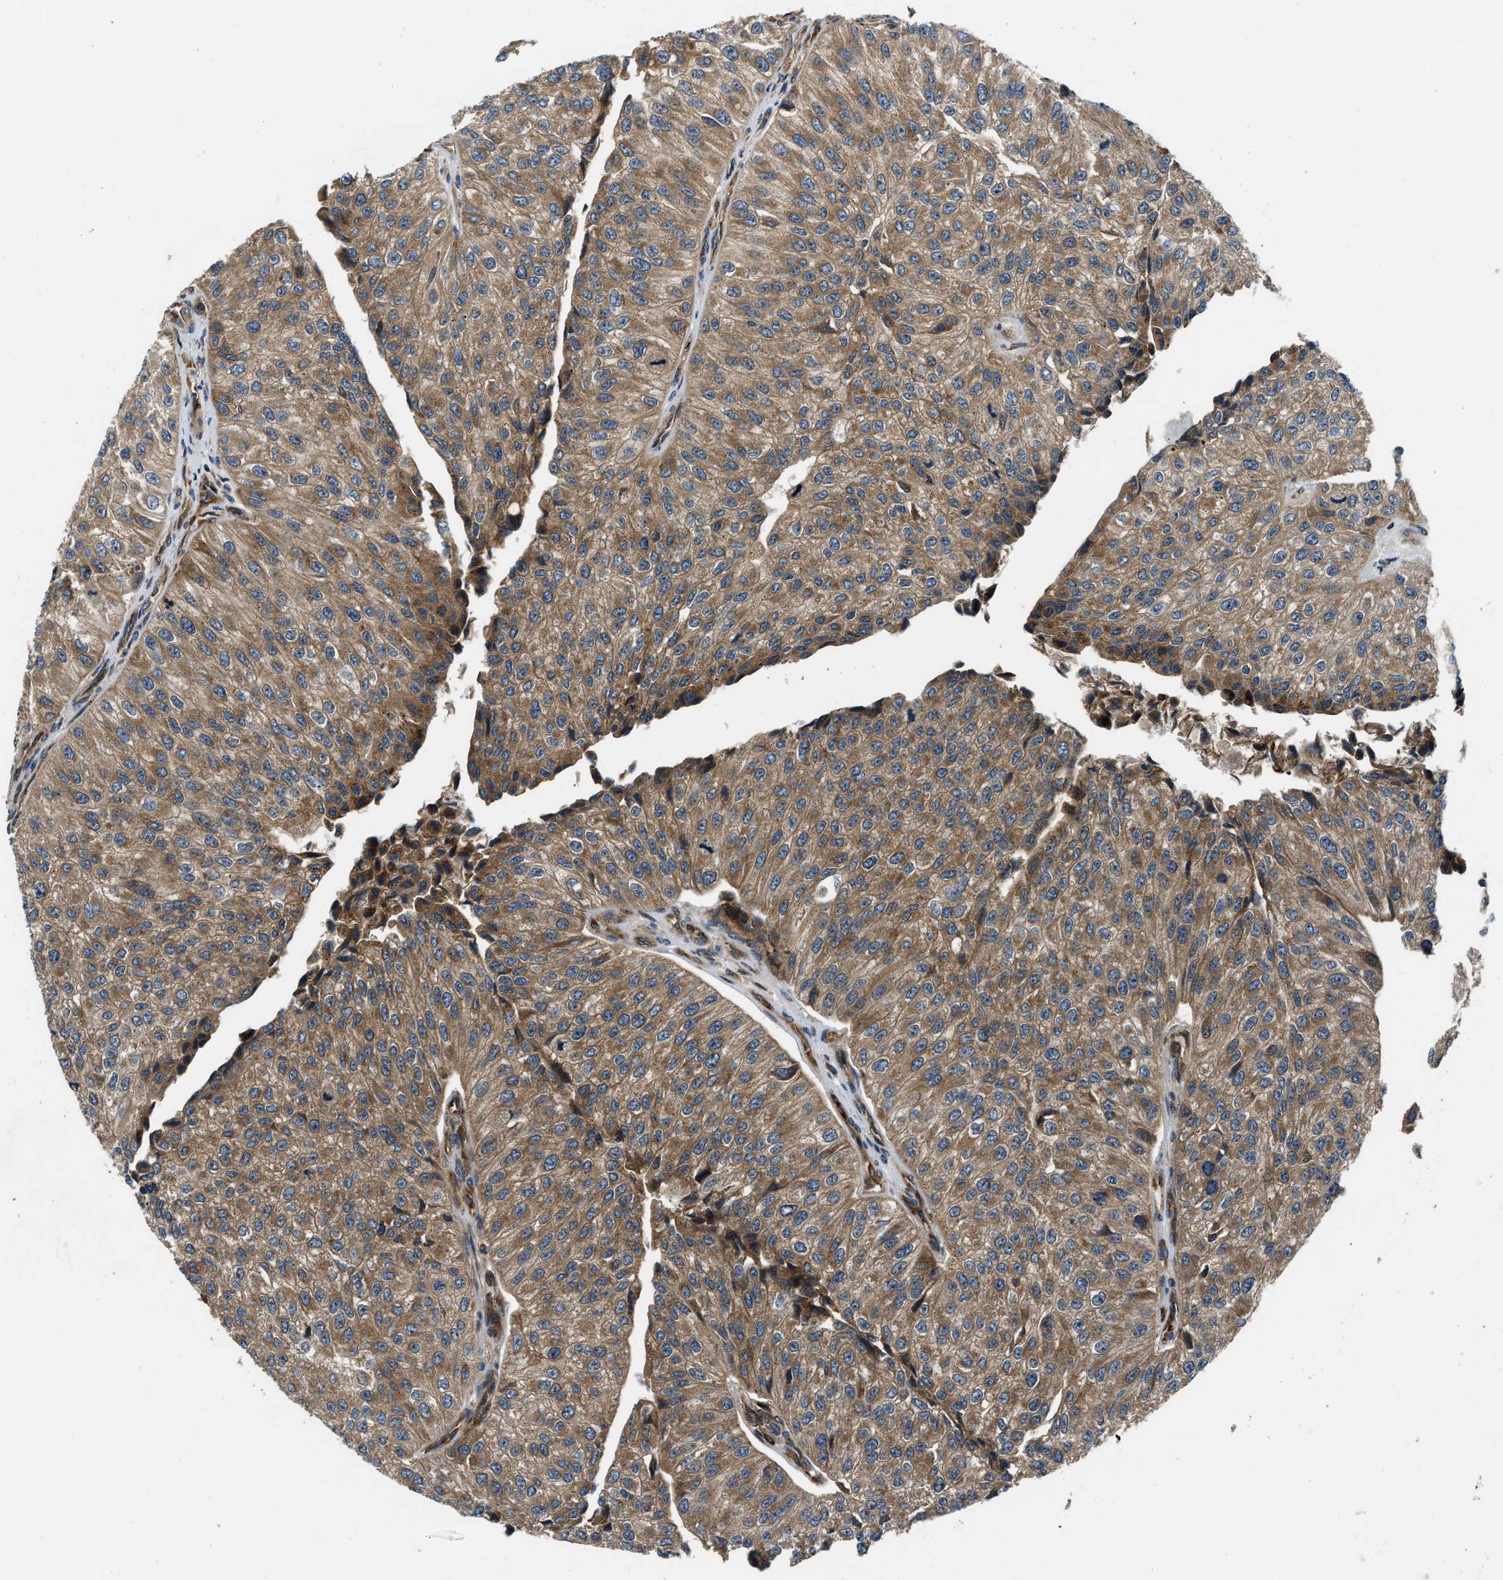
{"staining": {"intensity": "moderate", "quantity": ">75%", "location": "cytoplasmic/membranous"}, "tissue": "urothelial cancer", "cell_type": "Tumor cells", "image_type": "cancer", "snomed": [{"axis": "morphology", "description": "Urothelial carcinoma, High grade"}, {"axis": "topography", "description": "Kidney"}, {"axis": "topography", "description": "Urinary bladder"}], "caption": "This micrograph demonstrates IHC staining of human urothelial cancer, with medium moderate cytoplasmic/membranous expression in approximately >75% of tumor cells.", "gene": "PNPLA8", "patient": {"sex": "male", "age": 77}}